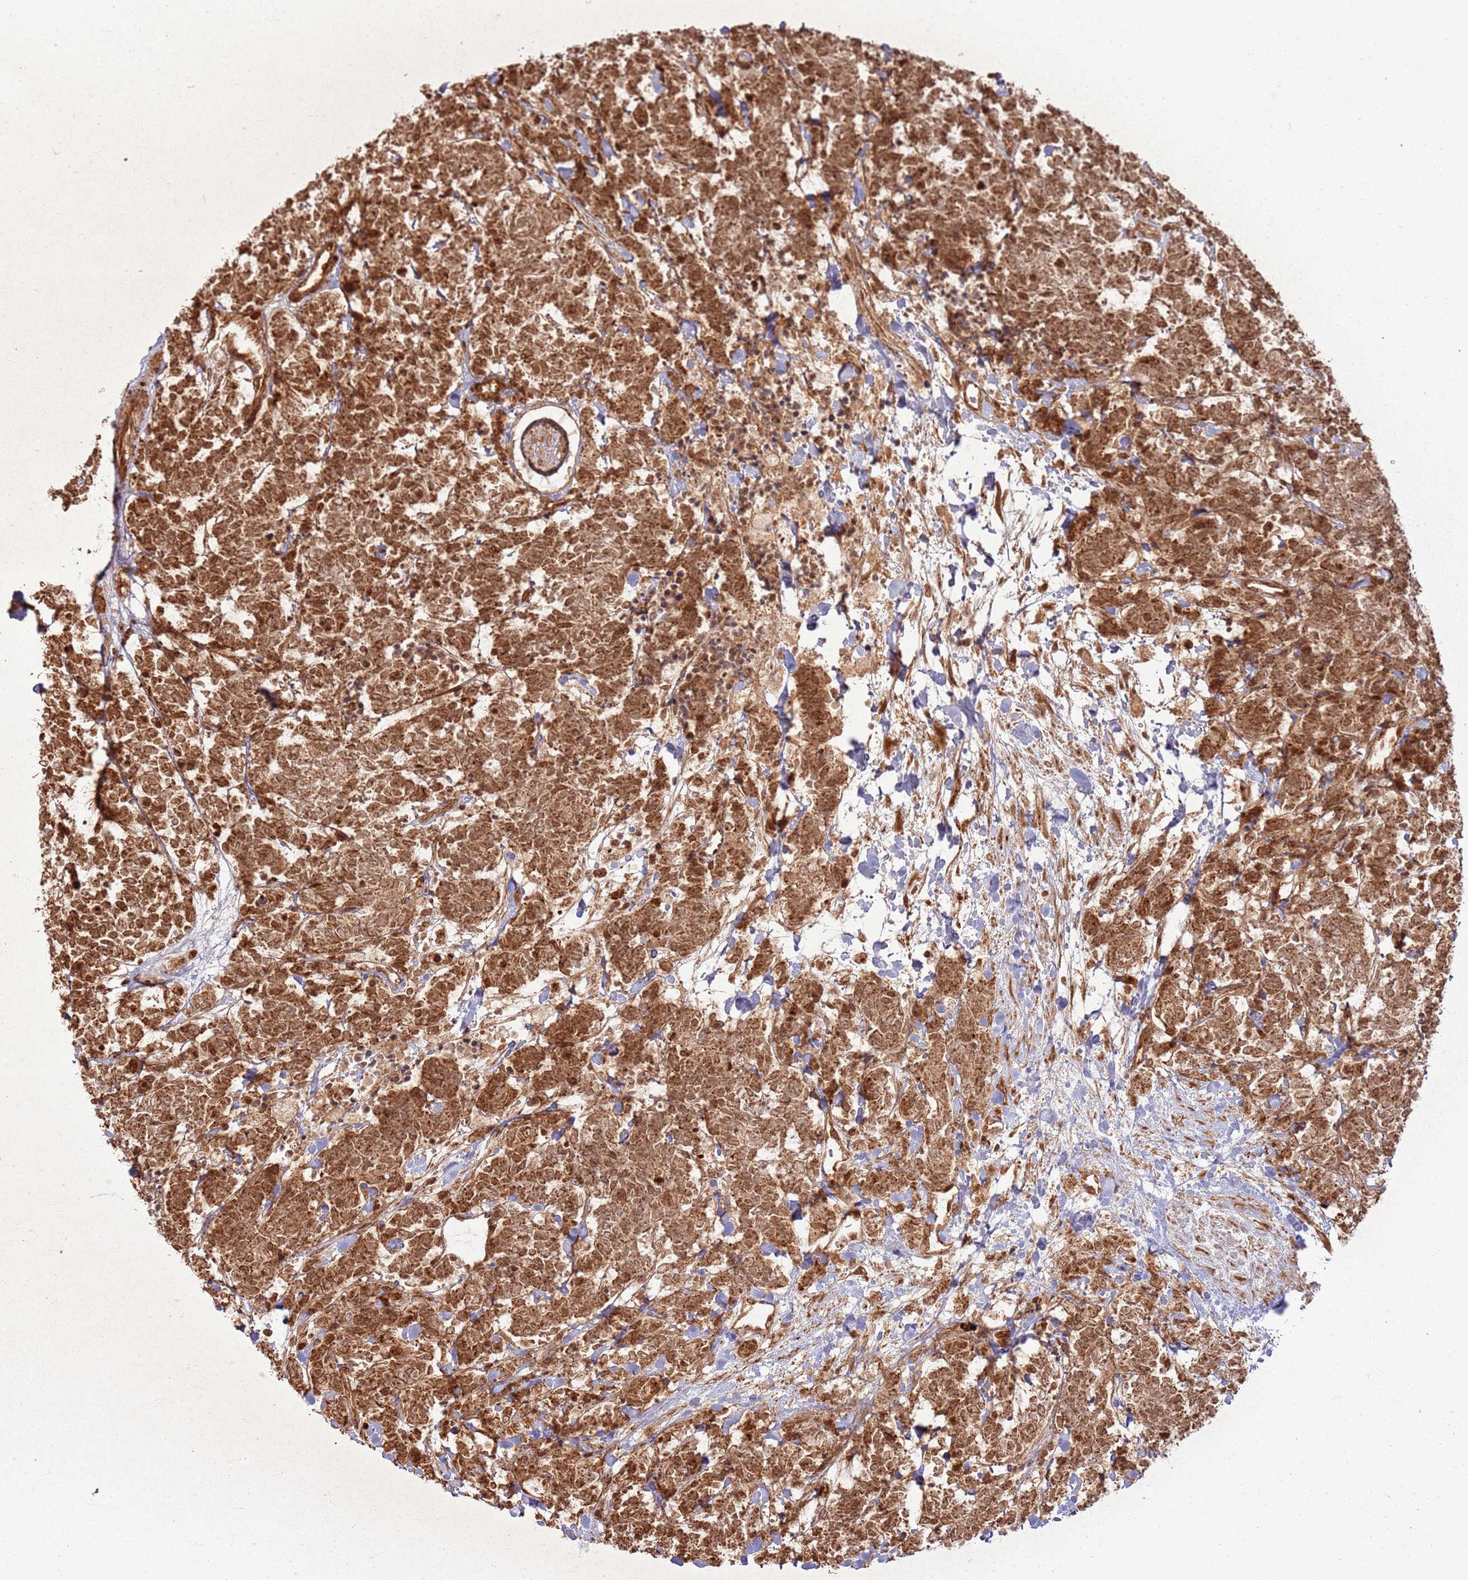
{"staining": {"intensity": "strong", "quantity": ">75%", "location": "cytoplasmic/membranous,nuclear"}, "tissue": "carcinoid", "cell_type": "Tumor cells", "image_type": "cancer", "snomed": [{"axis": "morphology", "description": "Carcinoma, NOS"}, {"axis": "morphology", "description": "Carcinoid, malignant, NOS"}, {"axis": "topography", "description": "Prostate"}], "caption": "Immunohistochemical staining of human carcinoma shows high levels of strong cytoplasmic/membranous and nuclear staining in approximately >75% of tumor cells. (IHC, brightfield microscopy, high magnification).", "gene": "TBC1D13", "patient": {"sex": "male", "age": 57}}